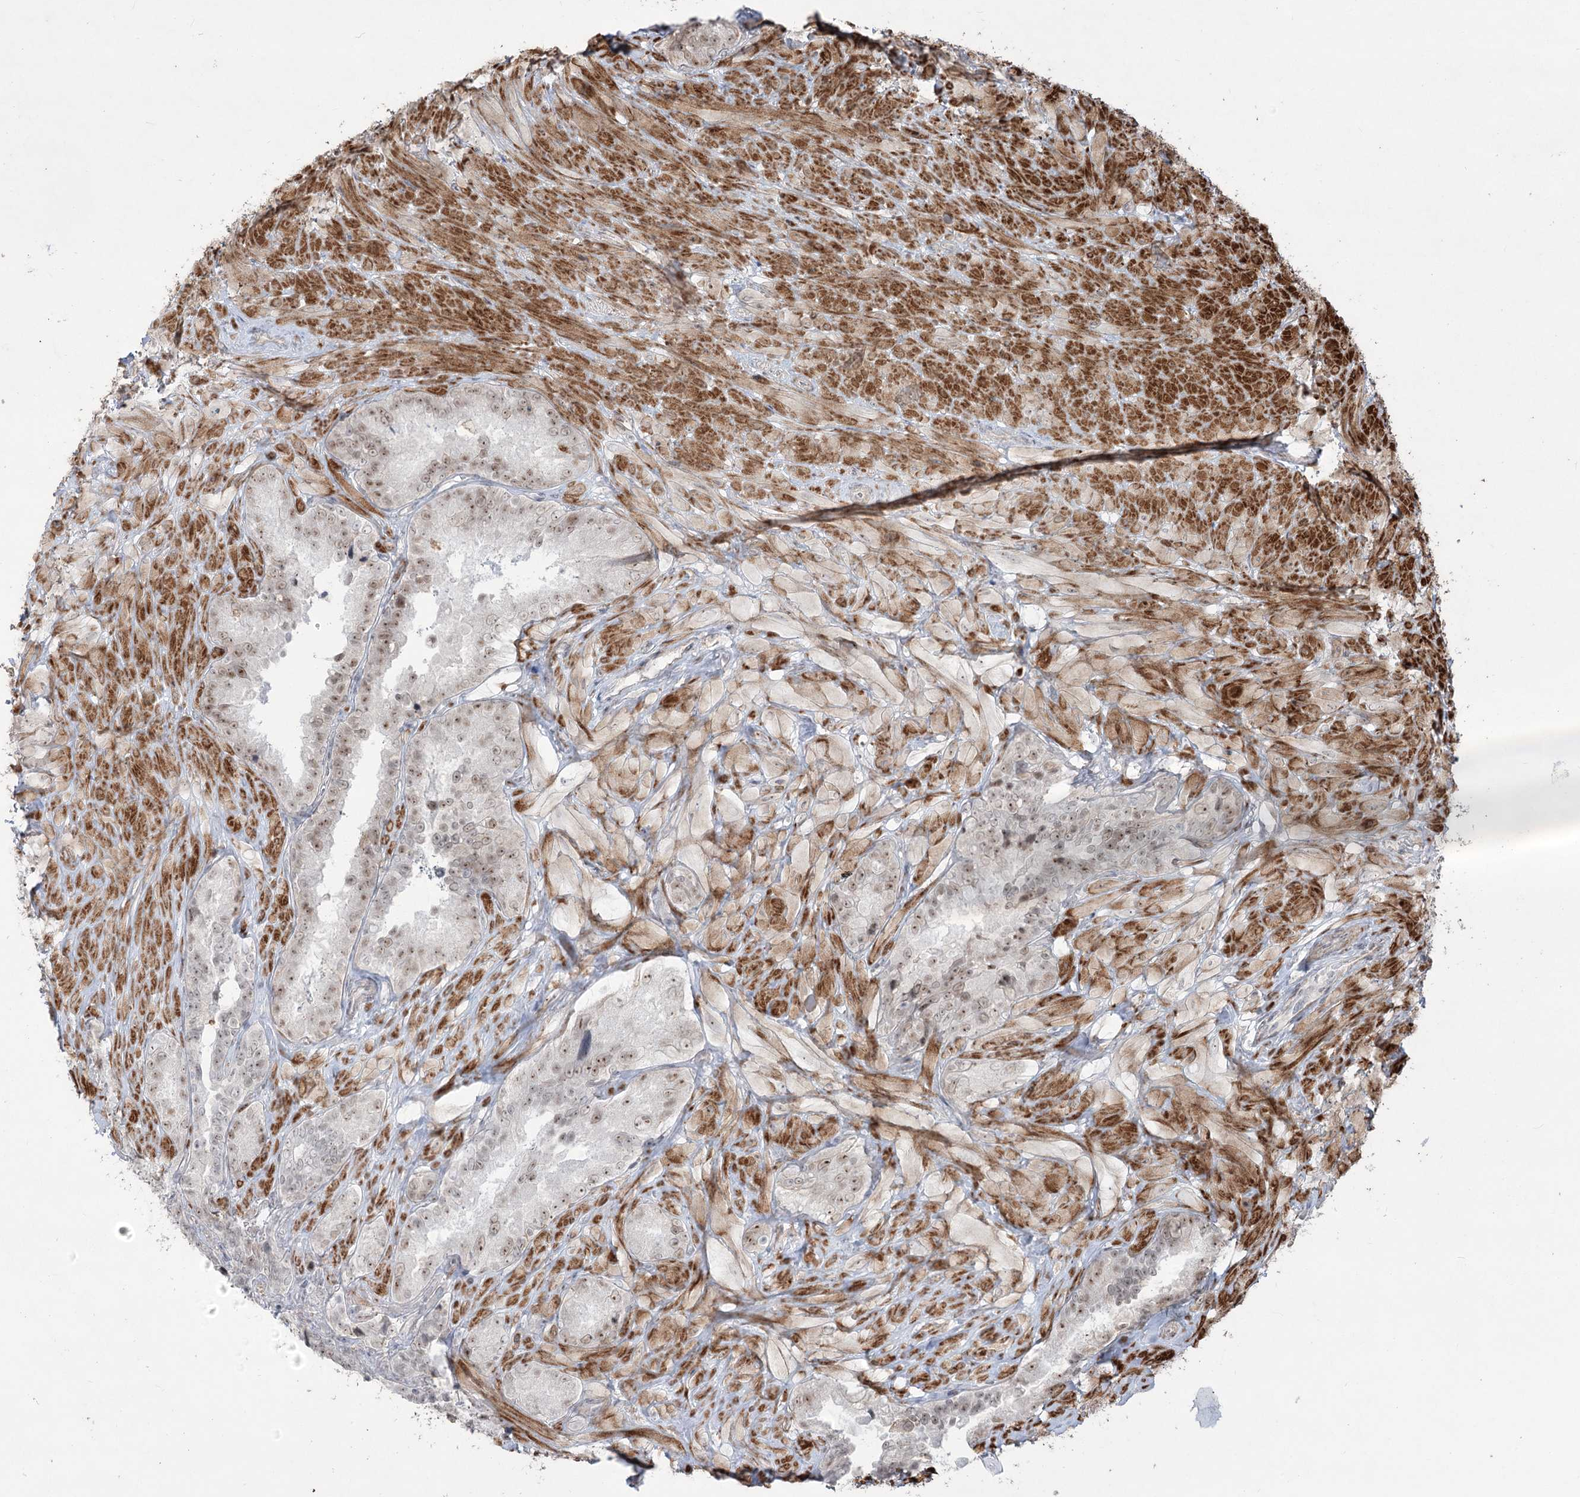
{"staining": {"intensity": "moderate", "quantity": ">75%", "location": "nuclear"}, "tissue": "seminal vesicle", "cell_type": "Glandular cells", "image_type": "normal", "snomed": [{"axis": "morphology", "description": "Normal tissue, NOS"}, {"axis": "topography", "description": "Seminal veicle"}, {"axis": "topography", "description": "Peripheral nerve tissue"}], "caption": "A high-resolution photomicrograph shows IHC staining of benign seminal vesicle, which demonstrates moderate nuclear positivity in approximately >75% of glandular cells.", "gene": "ZSCAN23", "patient": {"sex": "male", "age": 67}}